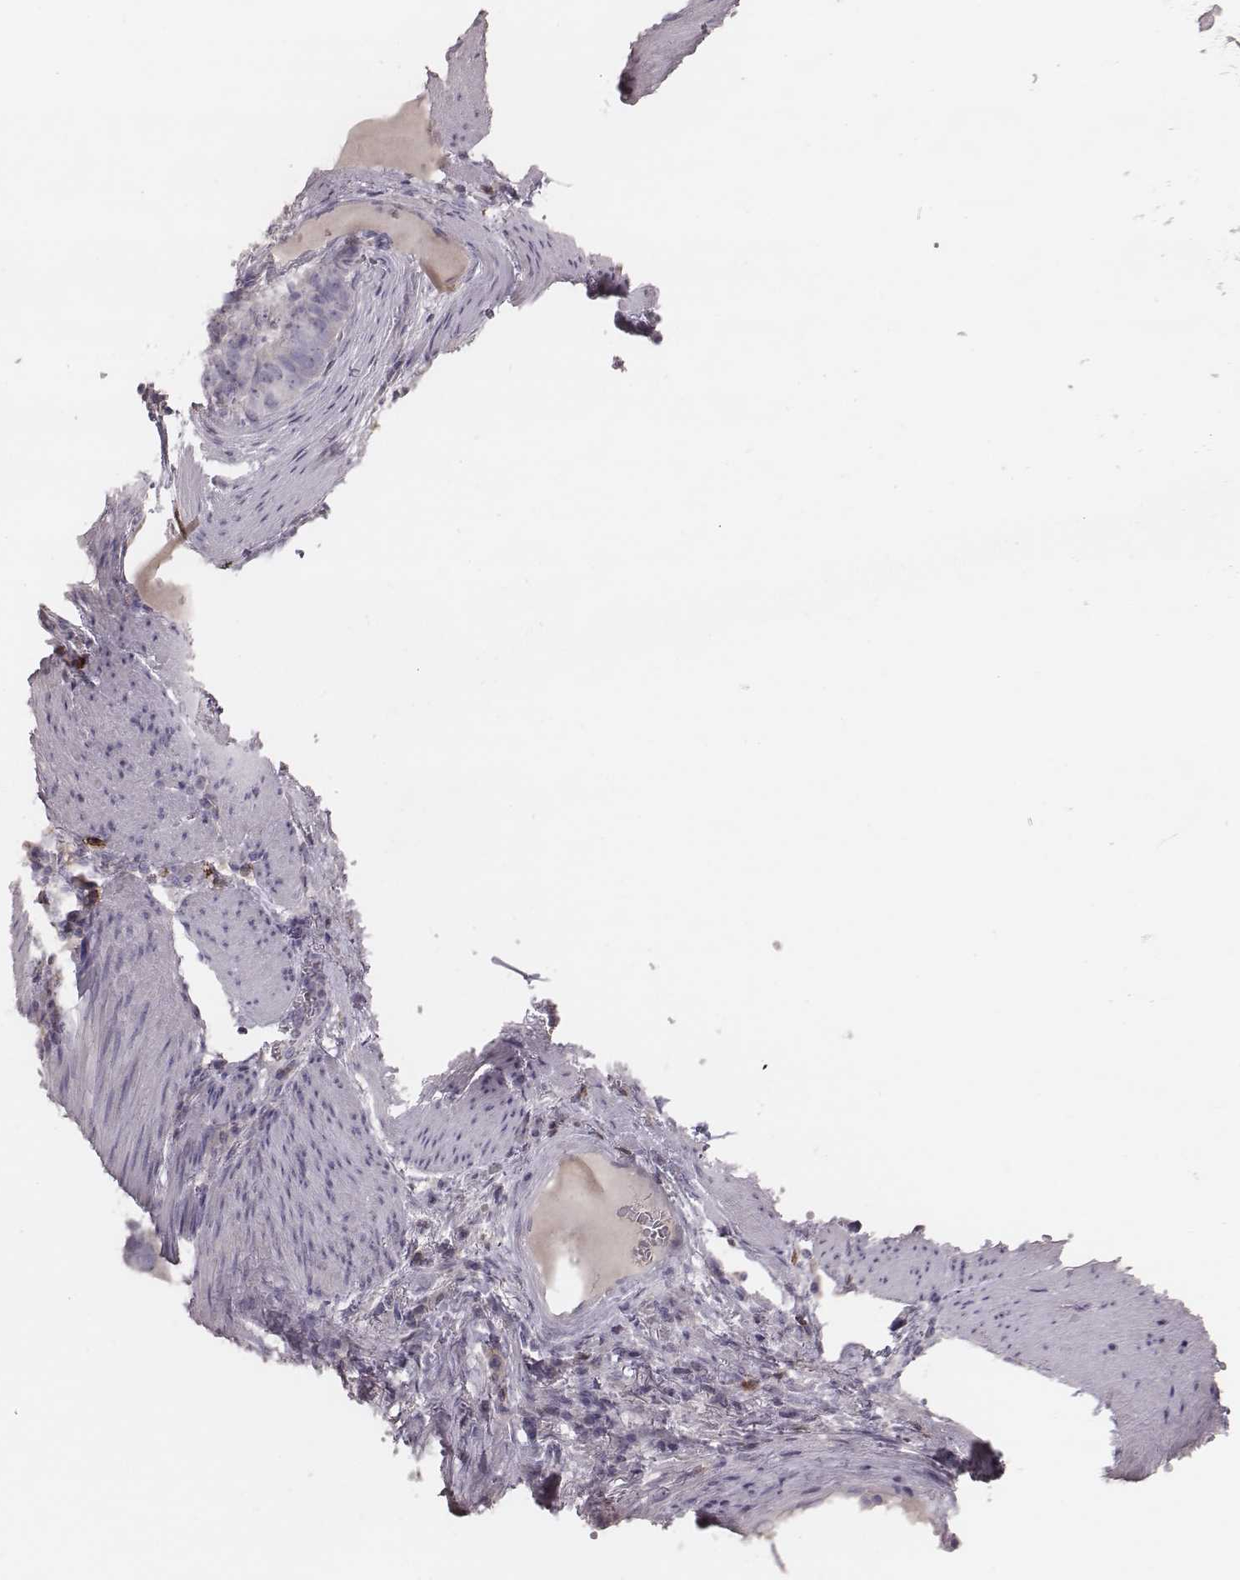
{"staining": {"intensity": "negative", "quantity": "none", "location": "none"}, "tissue": "stomach cancer", "cell_type": "Tumor cells", "image_type": "cancer", "snomed": [{"axis": "morphology", "description": "Adenocarcinoma, NOS"}, {"axis": "topography", "description": "Stomach"}], "caption": "Immunohistochemical staining of stomach cancer (adenocarcinoma) demonstrates no significant staining in tumor cells.", "gene": "PDCD1", "patient": {"sex": "male", "age": 69}}